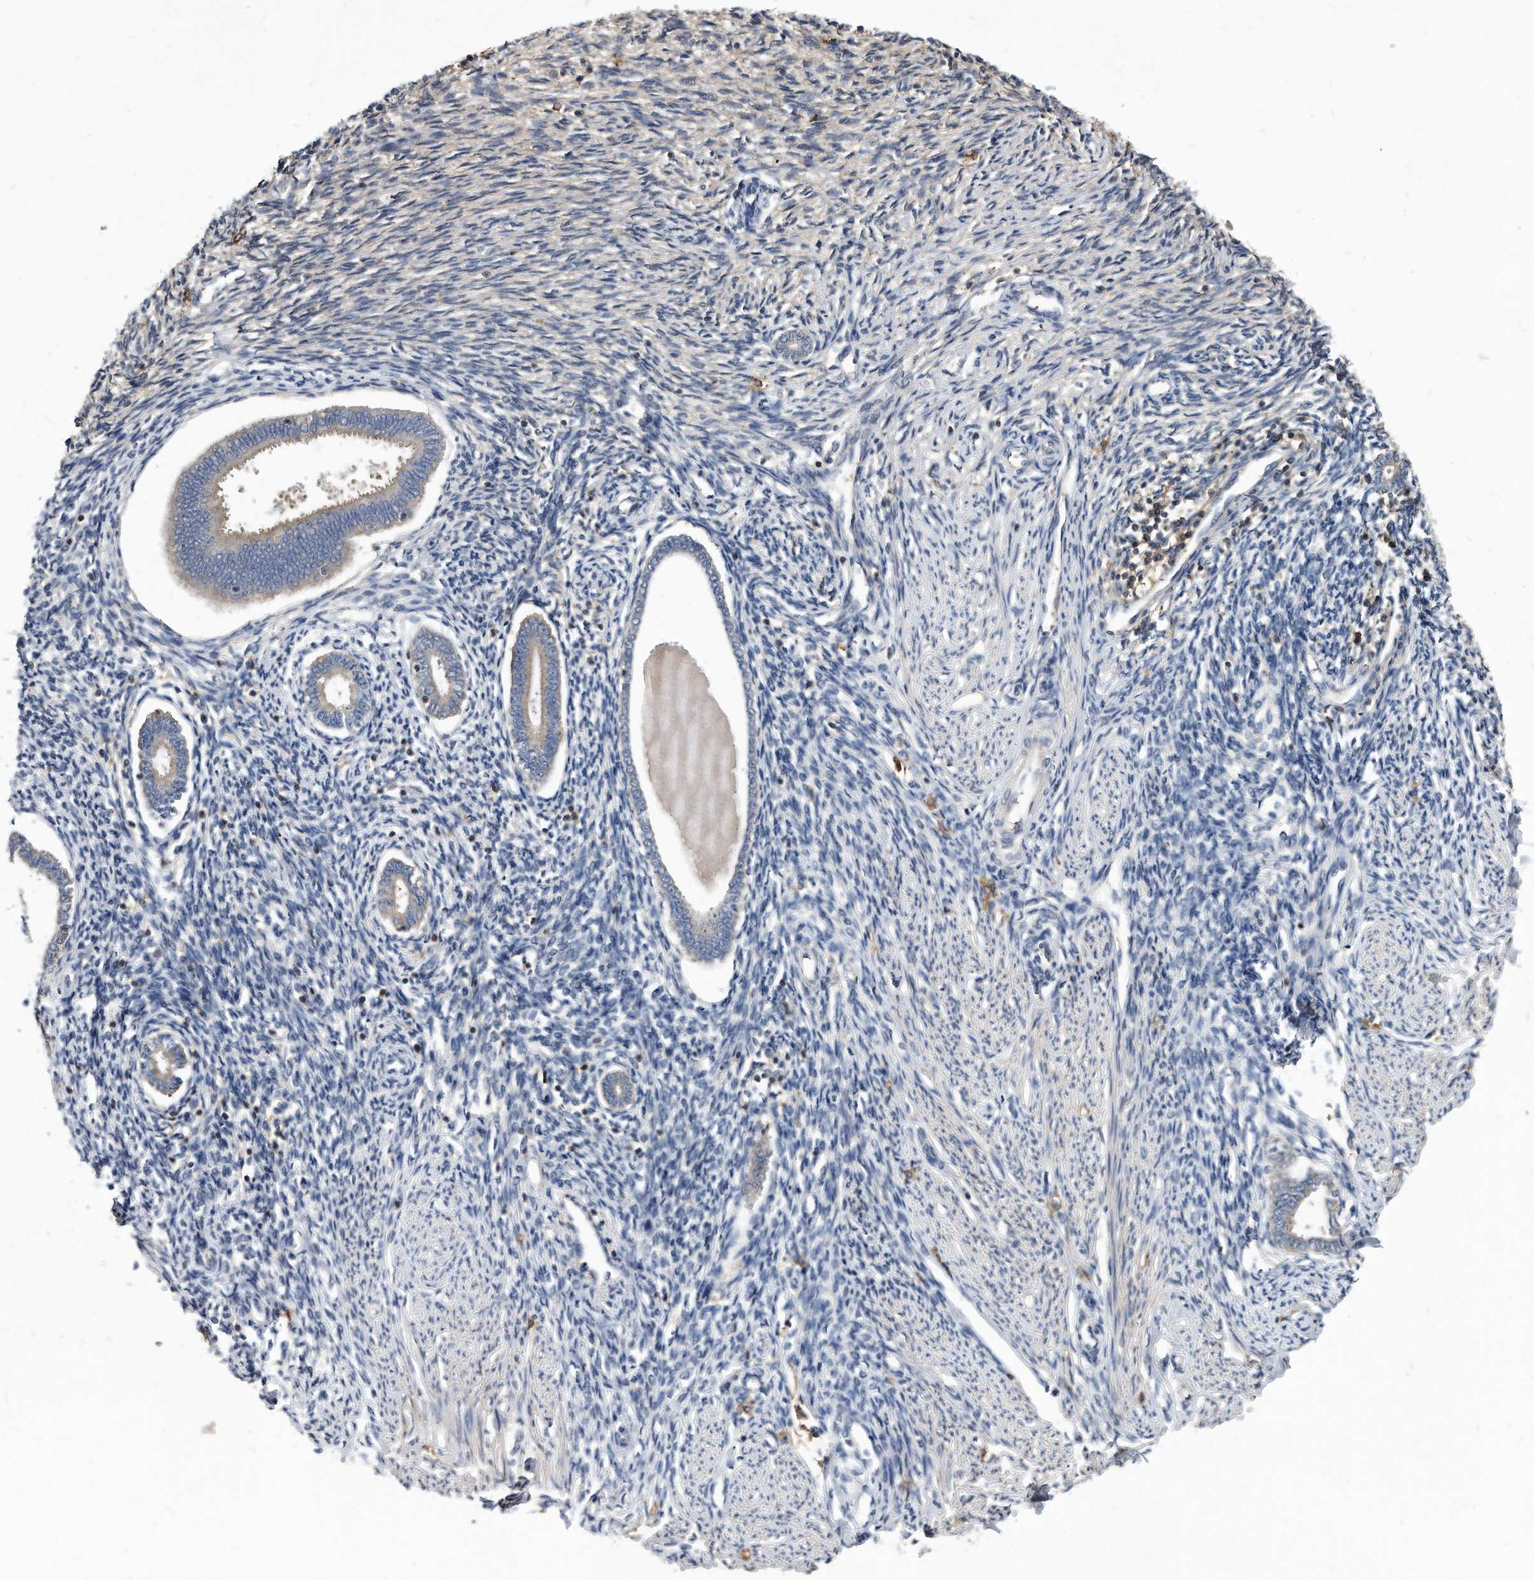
{"staining": {"intensity": "negative", "quantity": "none", "location": "none"}, "tissue": "endometrium", "cell_type": "Cells in endometrial stroma", "image_type": "normal", "snomed": [{"axis": "morphology", "description": "Normal tissue, NOS"}, {"axis": "topography", "description": "Endometrium"}], "caption": "Endometrium was stained to show a protein in brown. There is no significant staining in cells in endometrial stroma. The staining is performed using DAB brown chromogen with nuclei counter-stained in using hematoxylin.", "gene": "ATG5", "patient": {"sex": "female", "age": 56}}